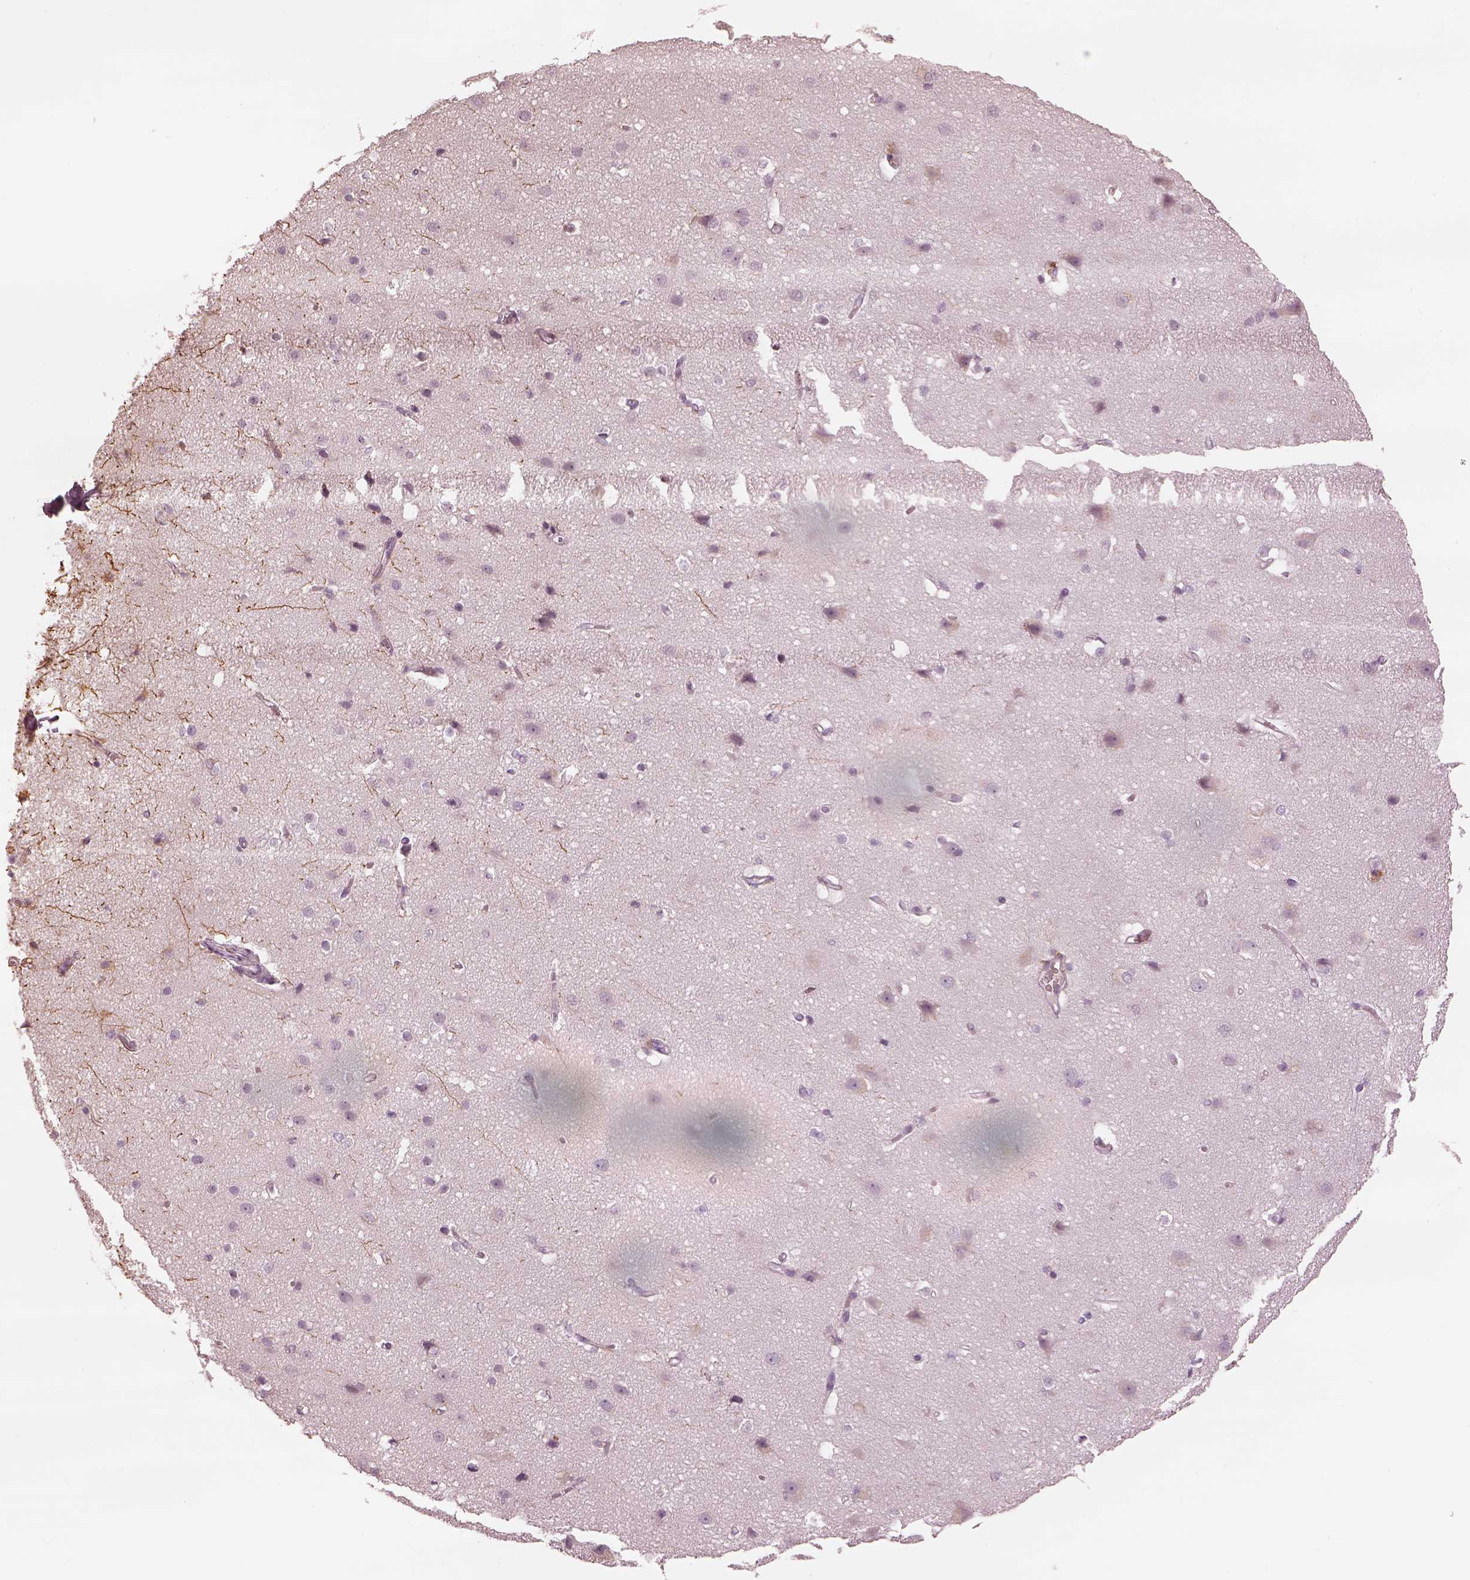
{"staining": {"intensity": "negative", "quantity": "none", "location": "none"}, "tissue": "cerebral cortex", "cell_type": "Endothelial cells", "image_type": "normal", "snomed": [{"axis": "morphology", "description": "Normal tissue, NOS"}, {"axis": "topography", "description": "Cerebral cortex"}], "caption": "Cerebral cortex was stained to show a protein in brown. There is no significant staining in endothelial cells.", "gene": "MIA", "patient": {"sex": "male", "age": 37}}